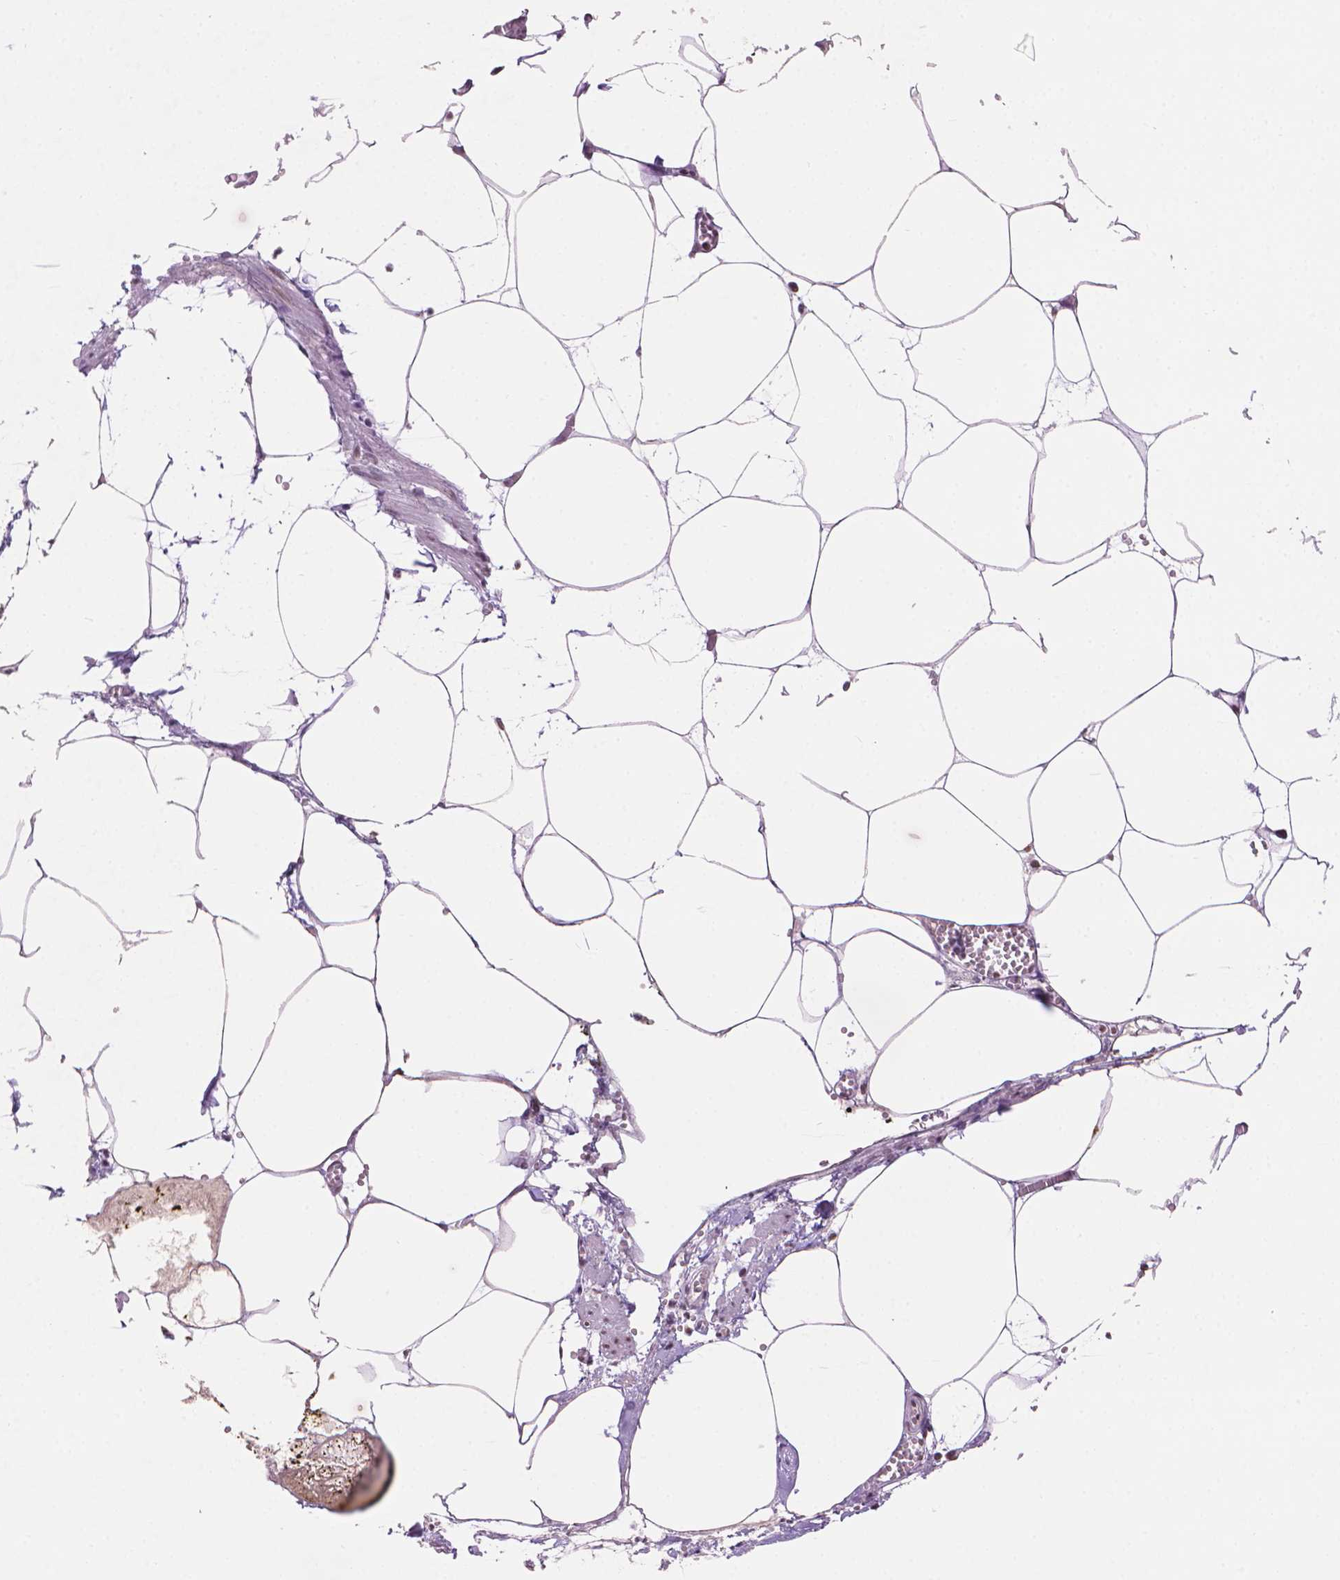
{"staining": {"intensity": "moderate", "quantity": "<25%", "location": "nuclear"}, "tissue": "adipose tissue", "cell_type": "Adipocytes", "image_type": "normal", "snomed": [{"axis": "morphology", "description": "Normal tissue, NOS"}, {"axis": "topography", "description": "Adipose tissue"}, {"axis": "topography", "description": "Pancreas"}, {"axis": "topography", "description": "Peripheral nerve tissue"}], "caption": "Immunohistochemistry of normal adipose tissue exhibits low levels of moderate nuclear staining in about <25% of adipocytes.", "gene": "RPA4", "patient": {"sex": "female", "age": 58}}